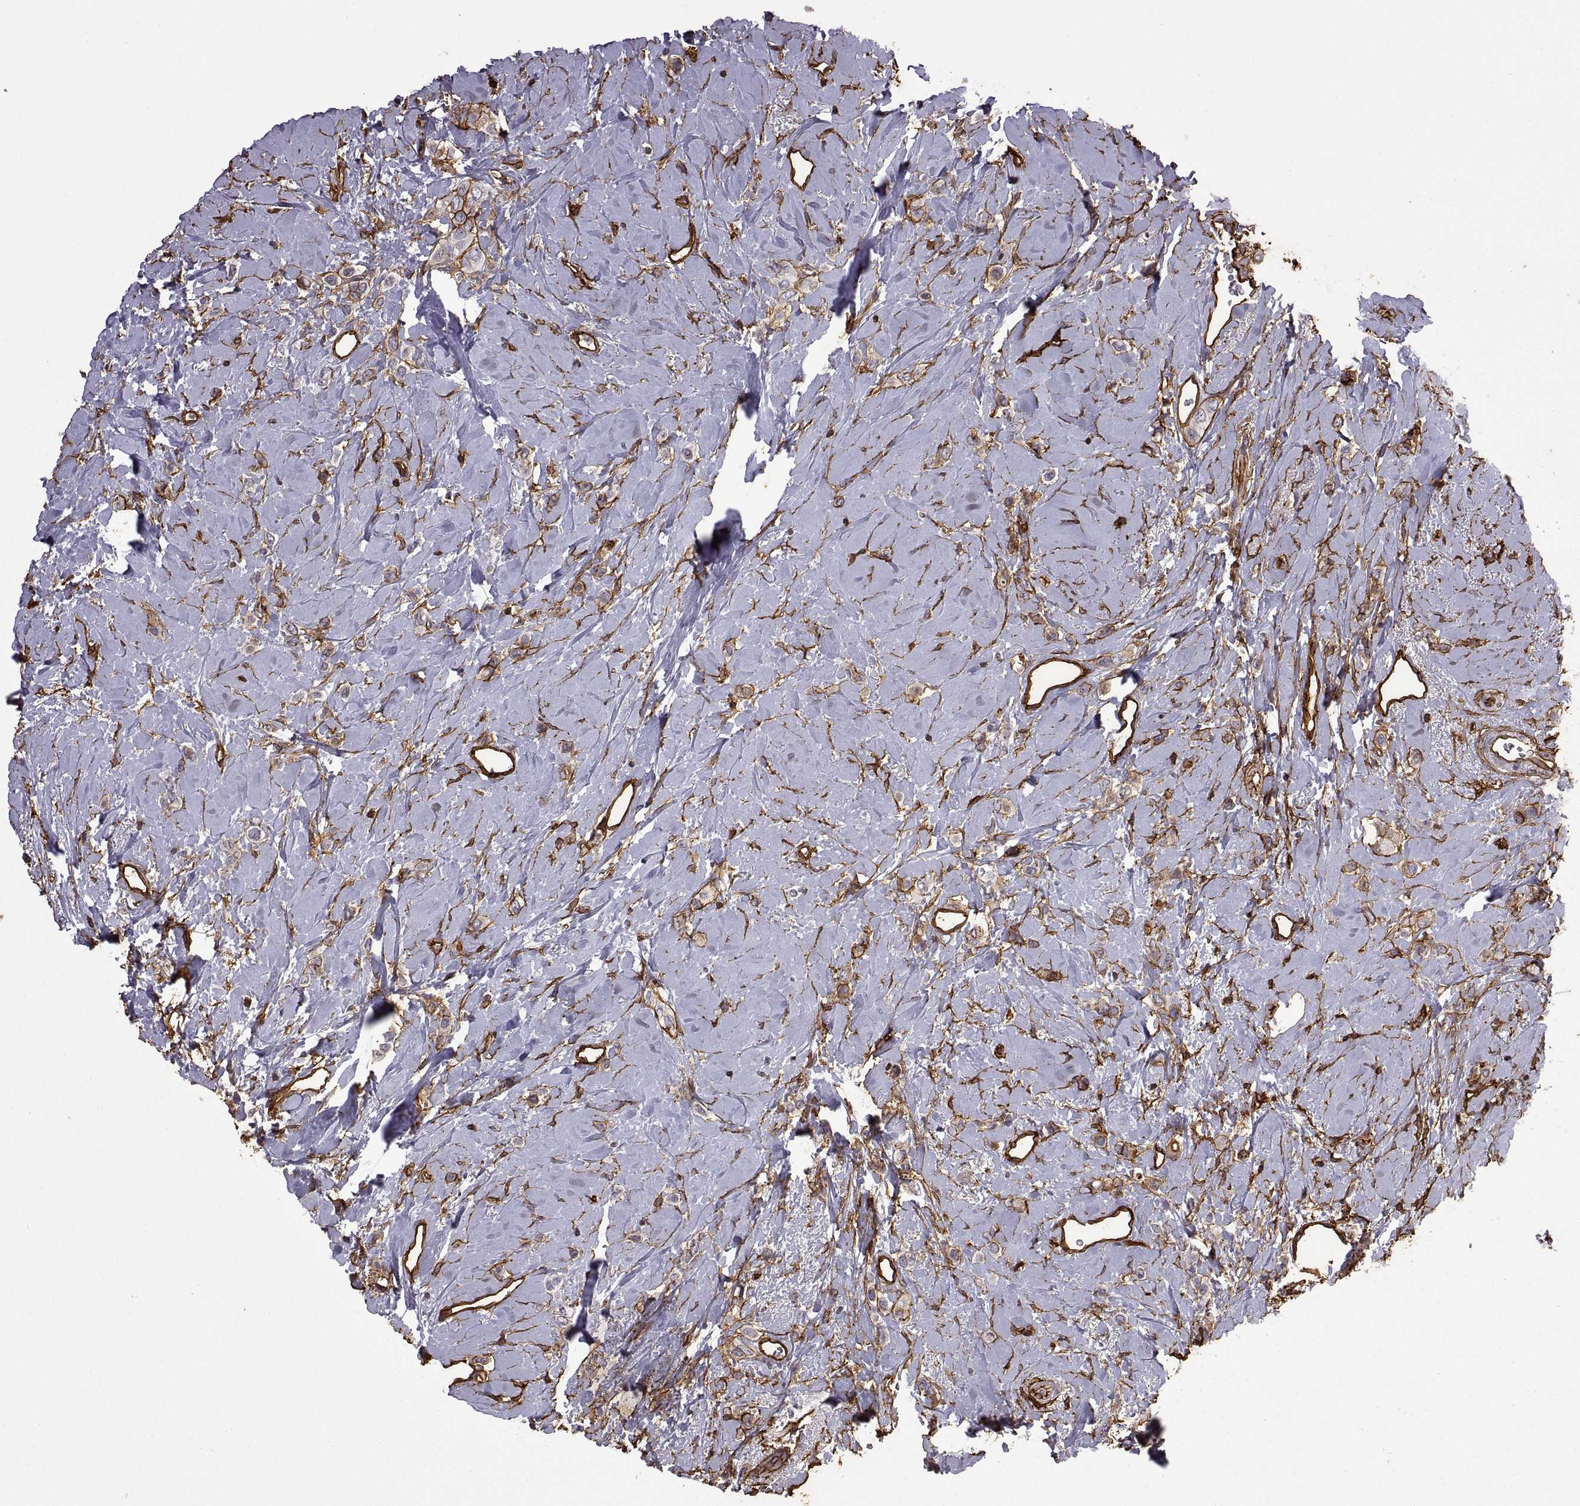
{"staining": {"intensity": "moderate", "quantity": "25%-75%", "location": "cytoplasmic/membranous"}, "tissue": "breast cancer", "cell_type": "Tumor cells", "image_type": "cancer", "snomed": [{"axis": "morphology", "description": "Lobular carcinoma"}, {"axis": "topography", "description": "Breast"}], "caption": "Tumor cells show moderate cytoplasmic/membranous positivity in about 25%-75% of cells in breast cancer (lobular carcinoma).", "gene": "S100A10", "patient": {"sex": "female", "age": 66}}